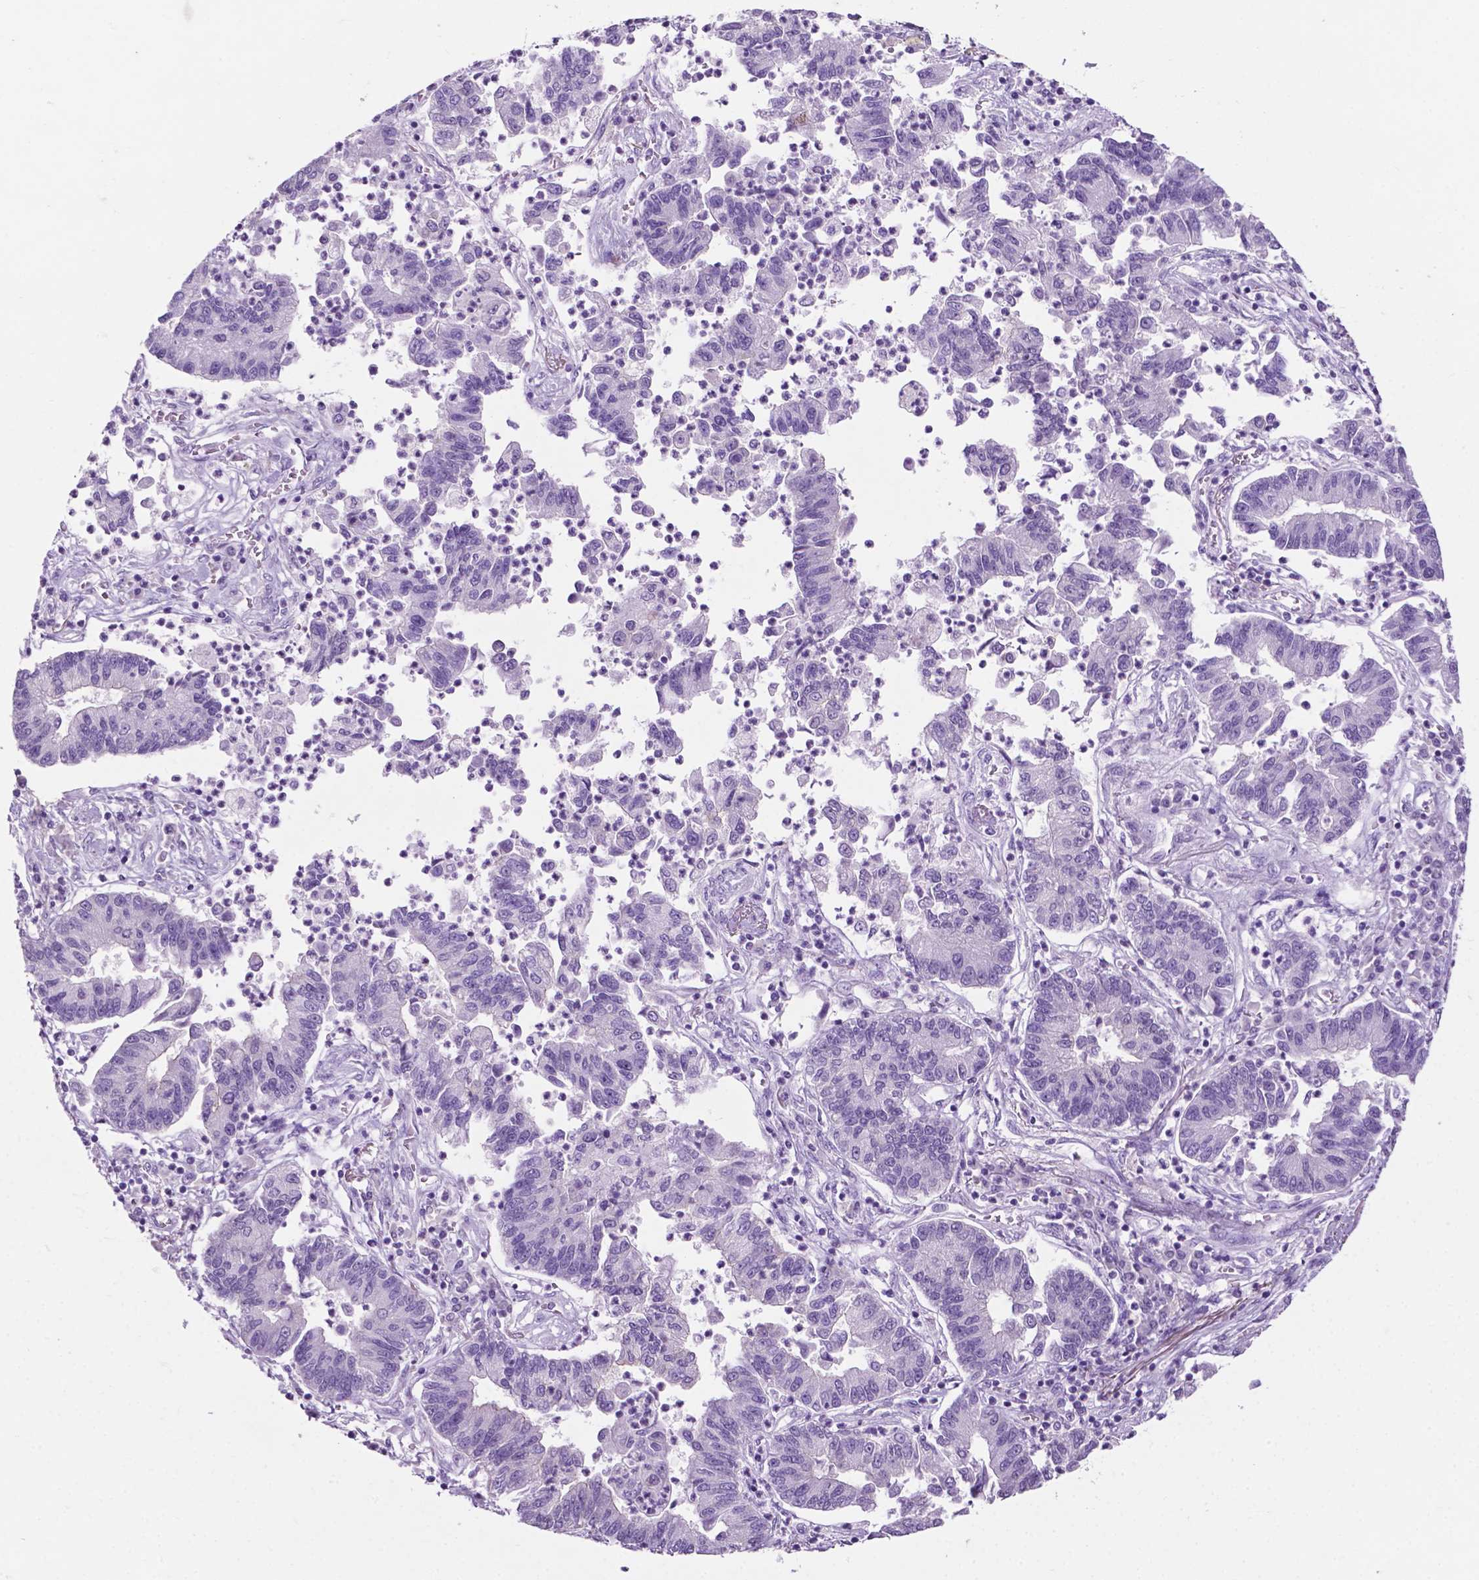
{"staining": {"intensity": "negative", "quantity": "none", "location": "none"}, "tissue": "lung cancer", "cell_type": "Tumor cells", "image_type": "cancer", "snomed": [{"axis": "morphology", "description": "Adenocarcinoma, NOS"}, {"axis": "topography", "description": "Lung"}], "caption": "Immunohistochemistry (IHC) image of lung cancer (adenocarcinoma) stained for a protein (brown), which displays no positivity in tumor cells.", "gene": "PHGR1", "patient": {"sex": "female", "age": 57}}